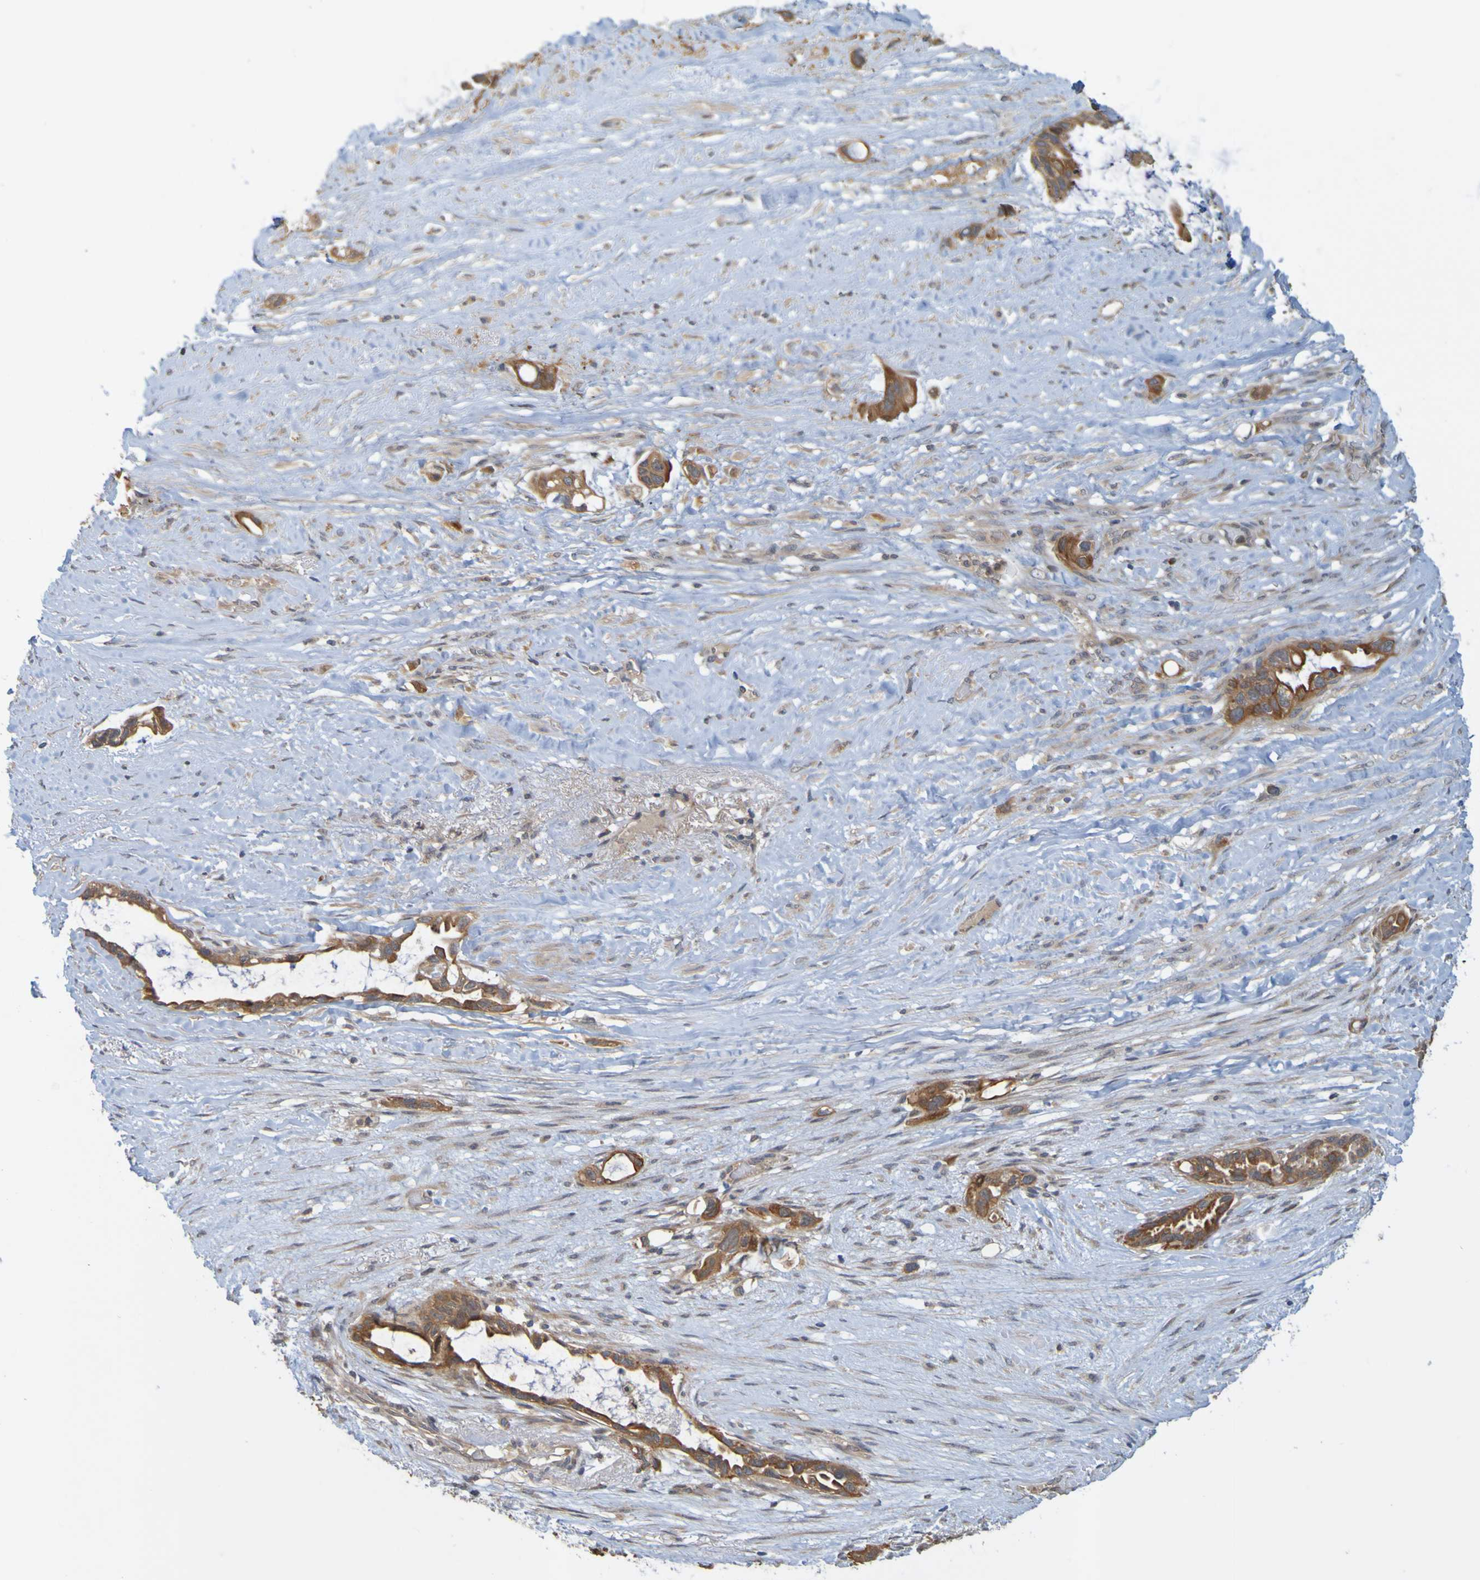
{"staining": {"intensity": "strong", "quantity": ">75%", "location": "cytoplasmic/membranous"}, "tissue": "liver cancer", "cell_type": "Tumor cells", "image_type": "cancer", "snomed": [{"axis": "morphology", "description": "Cholangiocarcinoma"}, {"axis": "topography", "description": "Liver"}], "caption": "Protein analysis of liver cancer (cholangiocarcinoma) tissue reveals strong cytoplasmic/membranous positivity in about >75% of tumor cells.", "gene": "NAV2", "patient": {"sex": "female", "age": 65}}